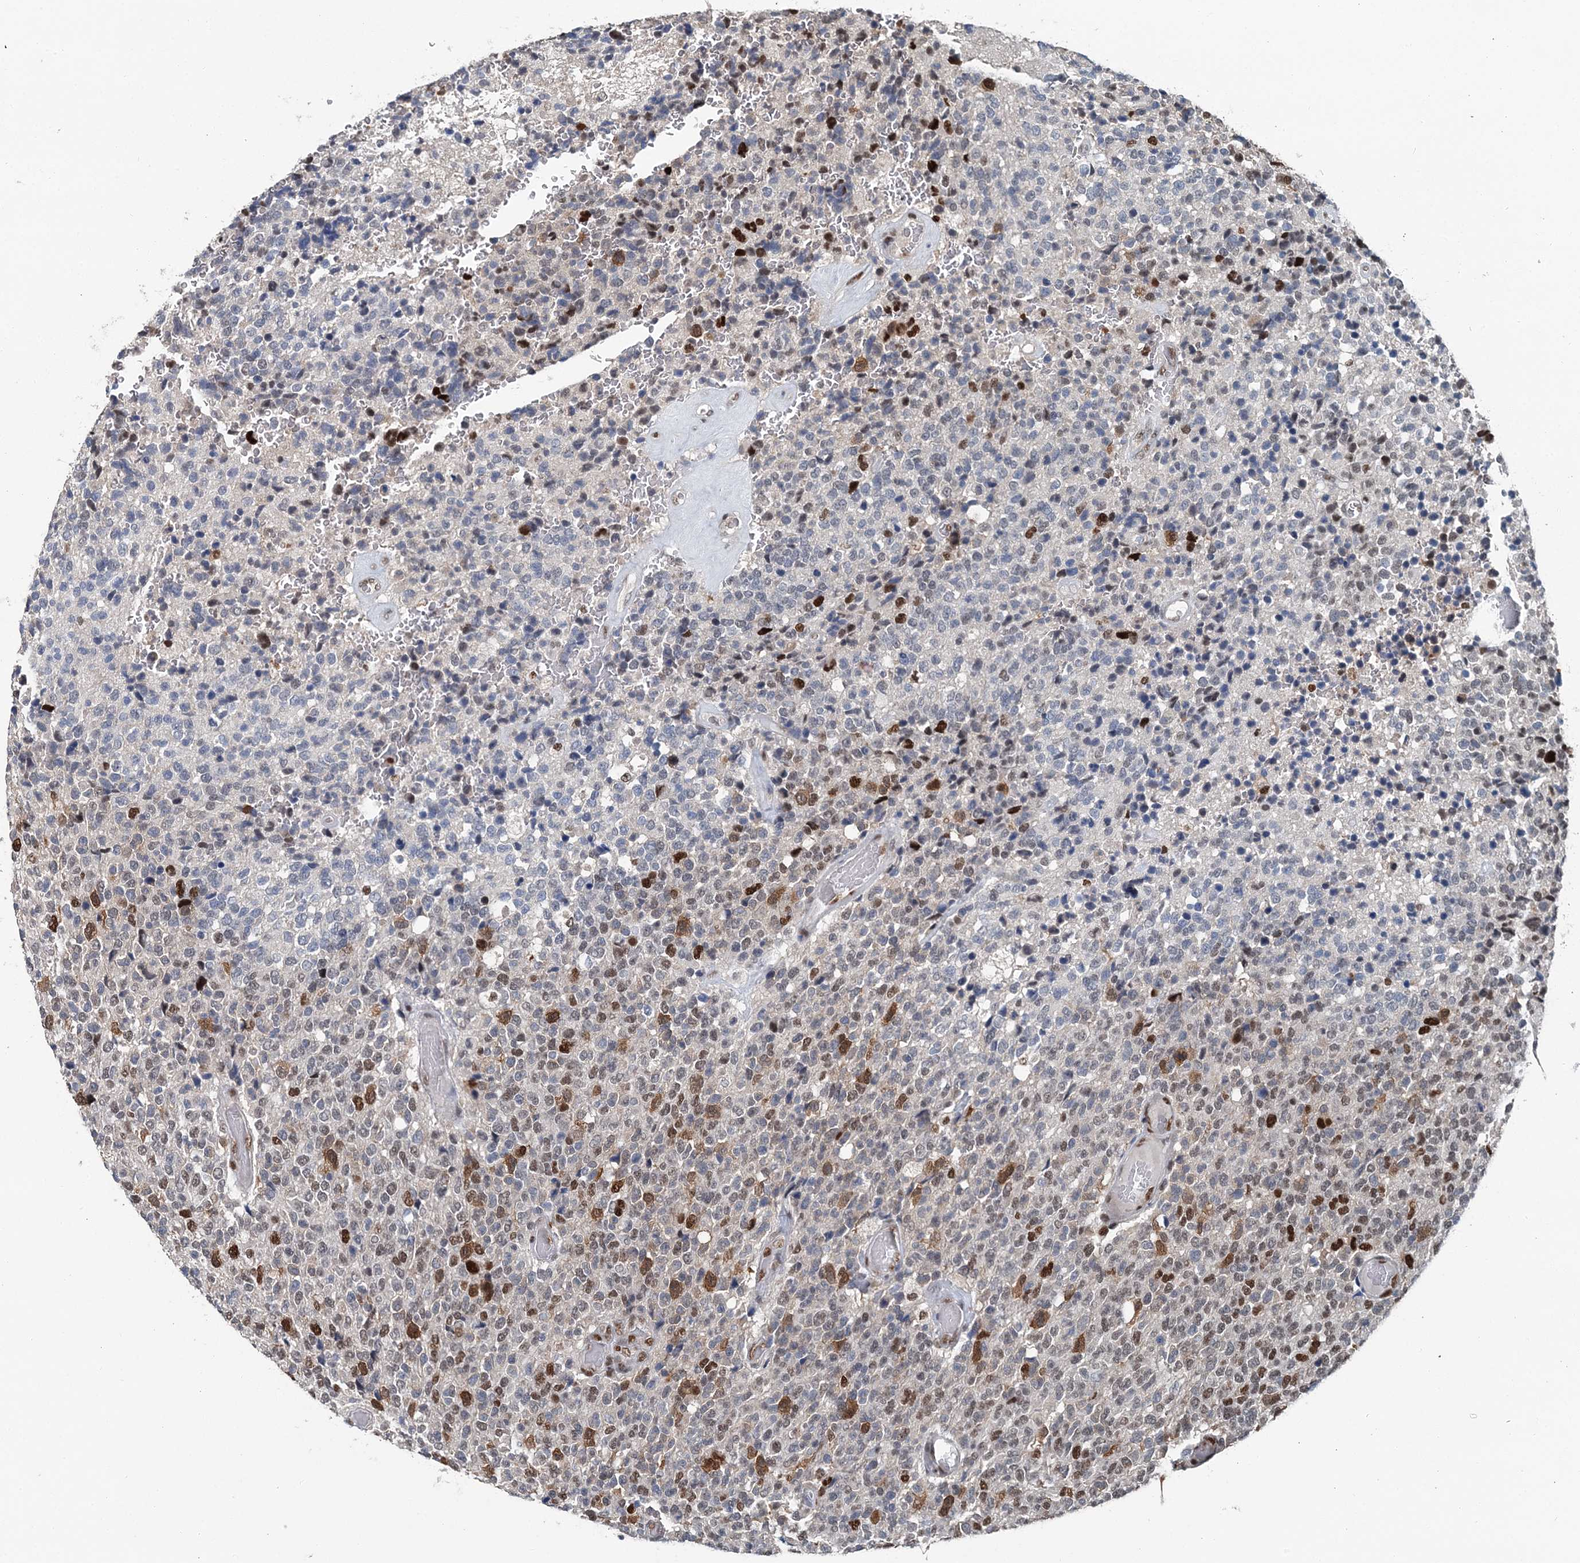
{"staining": {"intensity": "strong", "quantity": "<25%", "location": "nuclear"}, "tissue": "glioma", "cell_type": "Tumor cells", "image_type": "cancer", "snomed": [{"axis": "morphology", "description": "Glioma, malignant, High grade"}, {"axis": "topography", "description": "pancreas cauda"}], "caption": "Immunohistochemistry histopathology image of glioma stained for a protein (brown), which exhibits medium levels of strong nuclear positivity in about <25% of tumor cells.", "gene": "HAT1", "patient": {"sex": "male", "age": 60}}